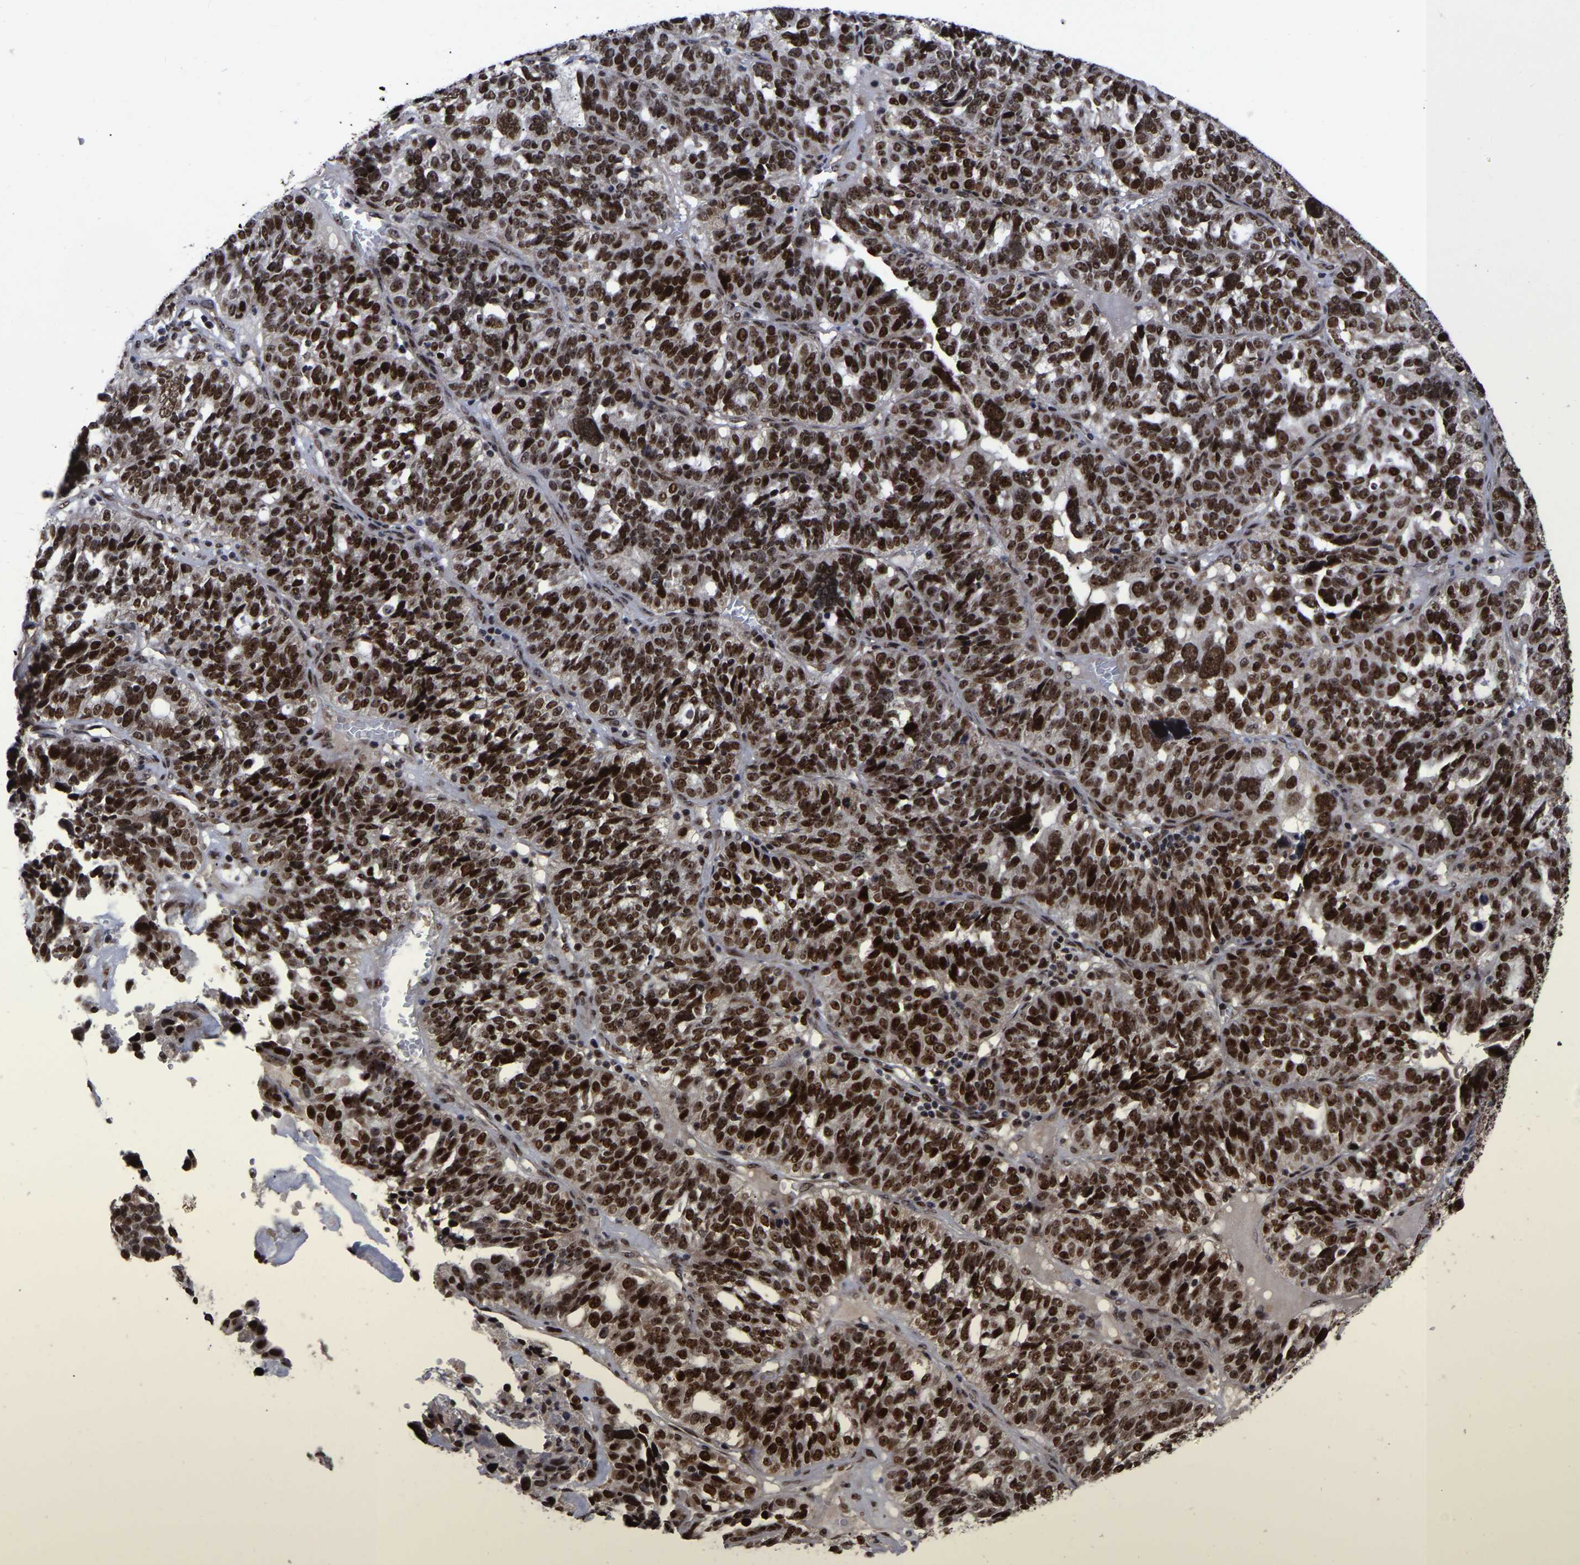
{"staining": {"intensity": "strong", "quantity": ">75%", "location": "nuclear"}, "tissue": "ovarian cancer", "cell_type": "Tumor cells", "image_type": "cancer", "snomed": [{"axis": "morphology", "description": "Cystadenocarcinoma, serous, NOS"}, {"axis": "topography", "description": "Ovary"}], "caption": "DAB (3,3'-diaminobenzidine) immunohistochemical staining of human ovarian cancer shows strong nuclear protein positivity in approximately >75% of tumor cells.", "gene": "JUNB", "patient": {"sex": "female", "age": 59}}